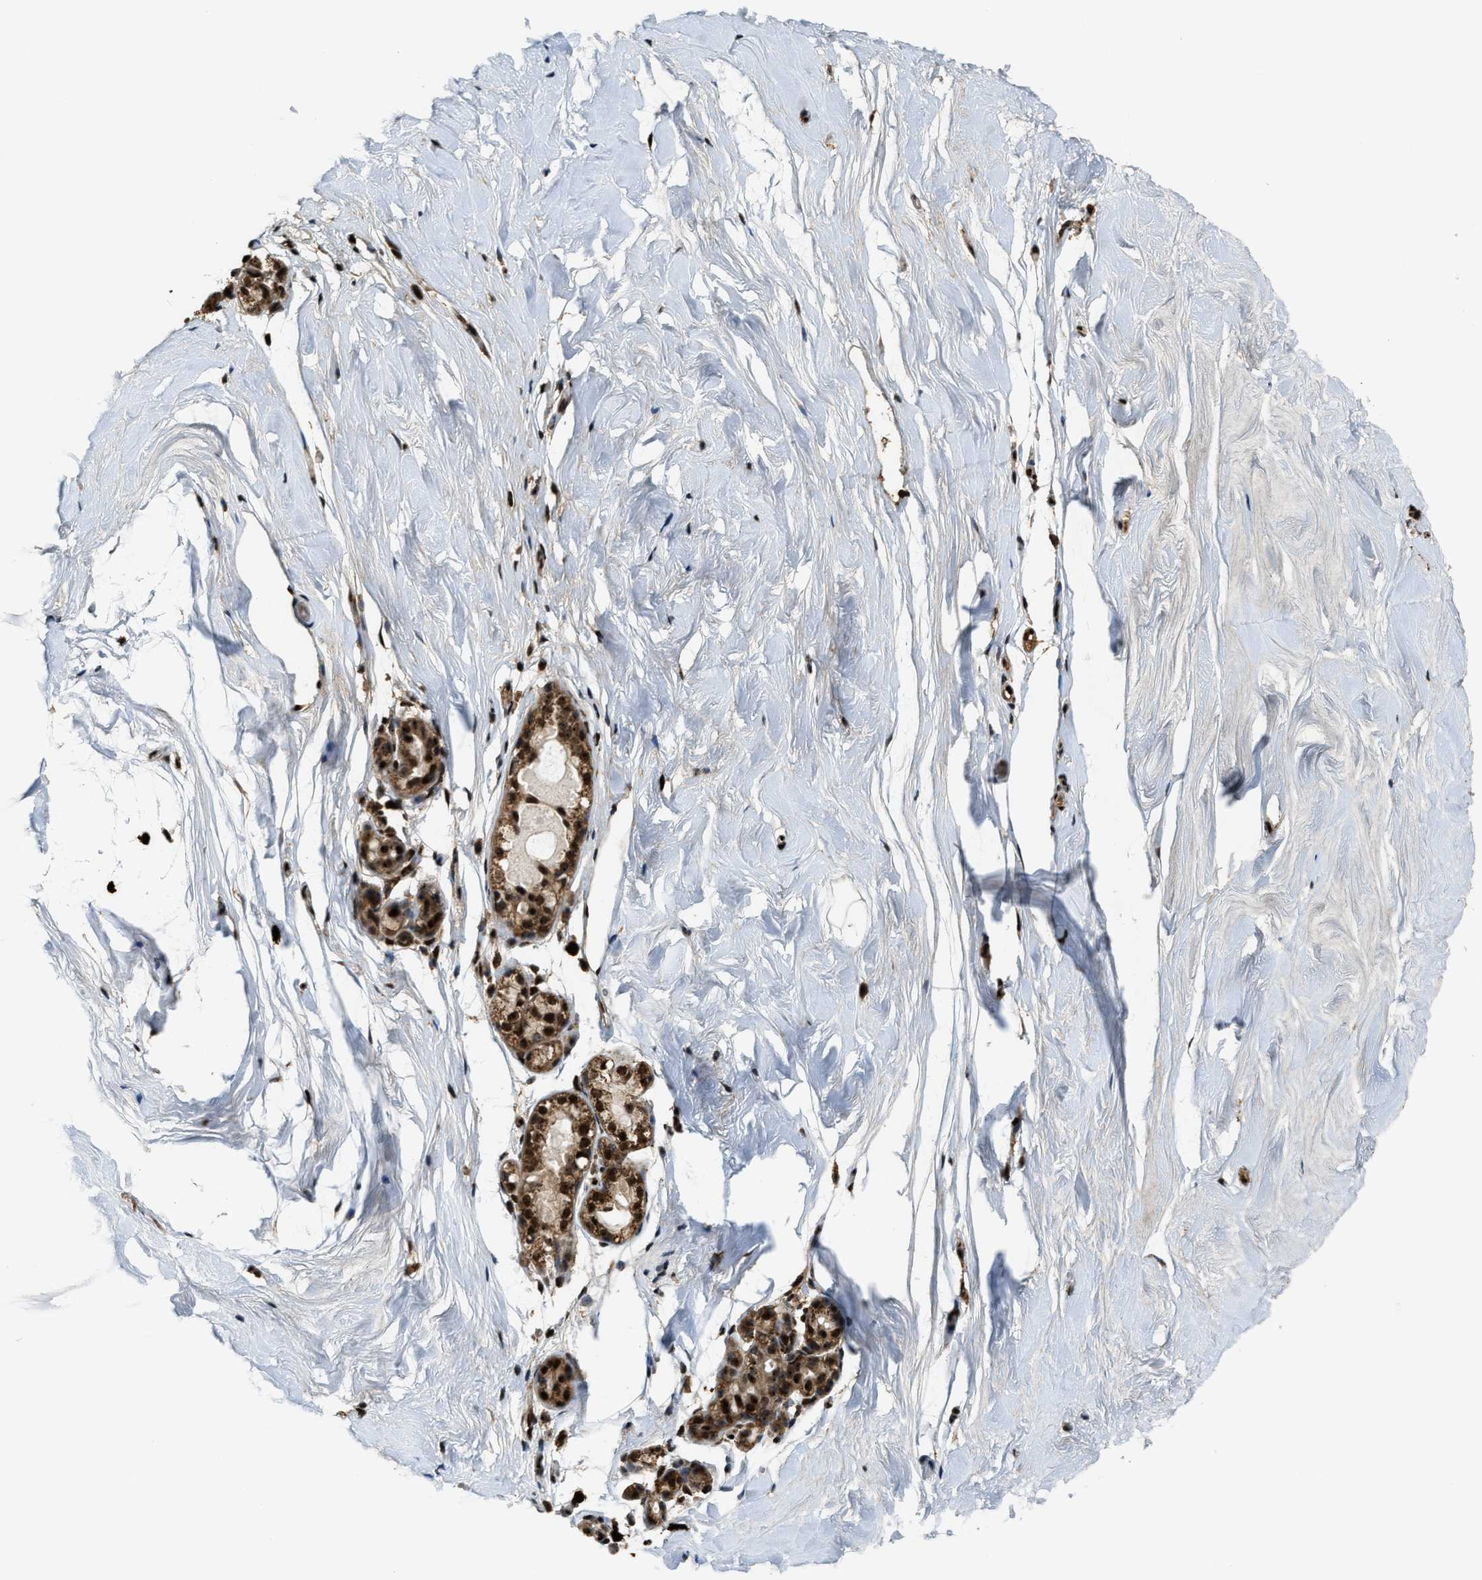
{"staining": {"intensity": "moderate", "quantity": ">75%", "location": "cytoplasmic/membranous,nuclear"}, "tissue": "breast", "cell_type": "Adipocytes", "image_type": "normal", "snomed": [{"axis": "morphology", "description": "Normal tissue, NOS"}, {"axis": "topography", "description": "Breast"}], "caption": "High-magnification brightfield microscopy of benign breast stained with DAB (brown) and counterstained with hematoxylin (blue). adipocytes exhibit moderate cytoplasmic/membranous,nuclear staining is seen in about>75% of cells. (Stains: DAB (3,3'-diaminobenzidine) in brown, nuclei in blue, Microscopy: brightfield microscopy at high magnification).", "gene": "ZNF687", "patient": {"sex": "female", "age": 62}}